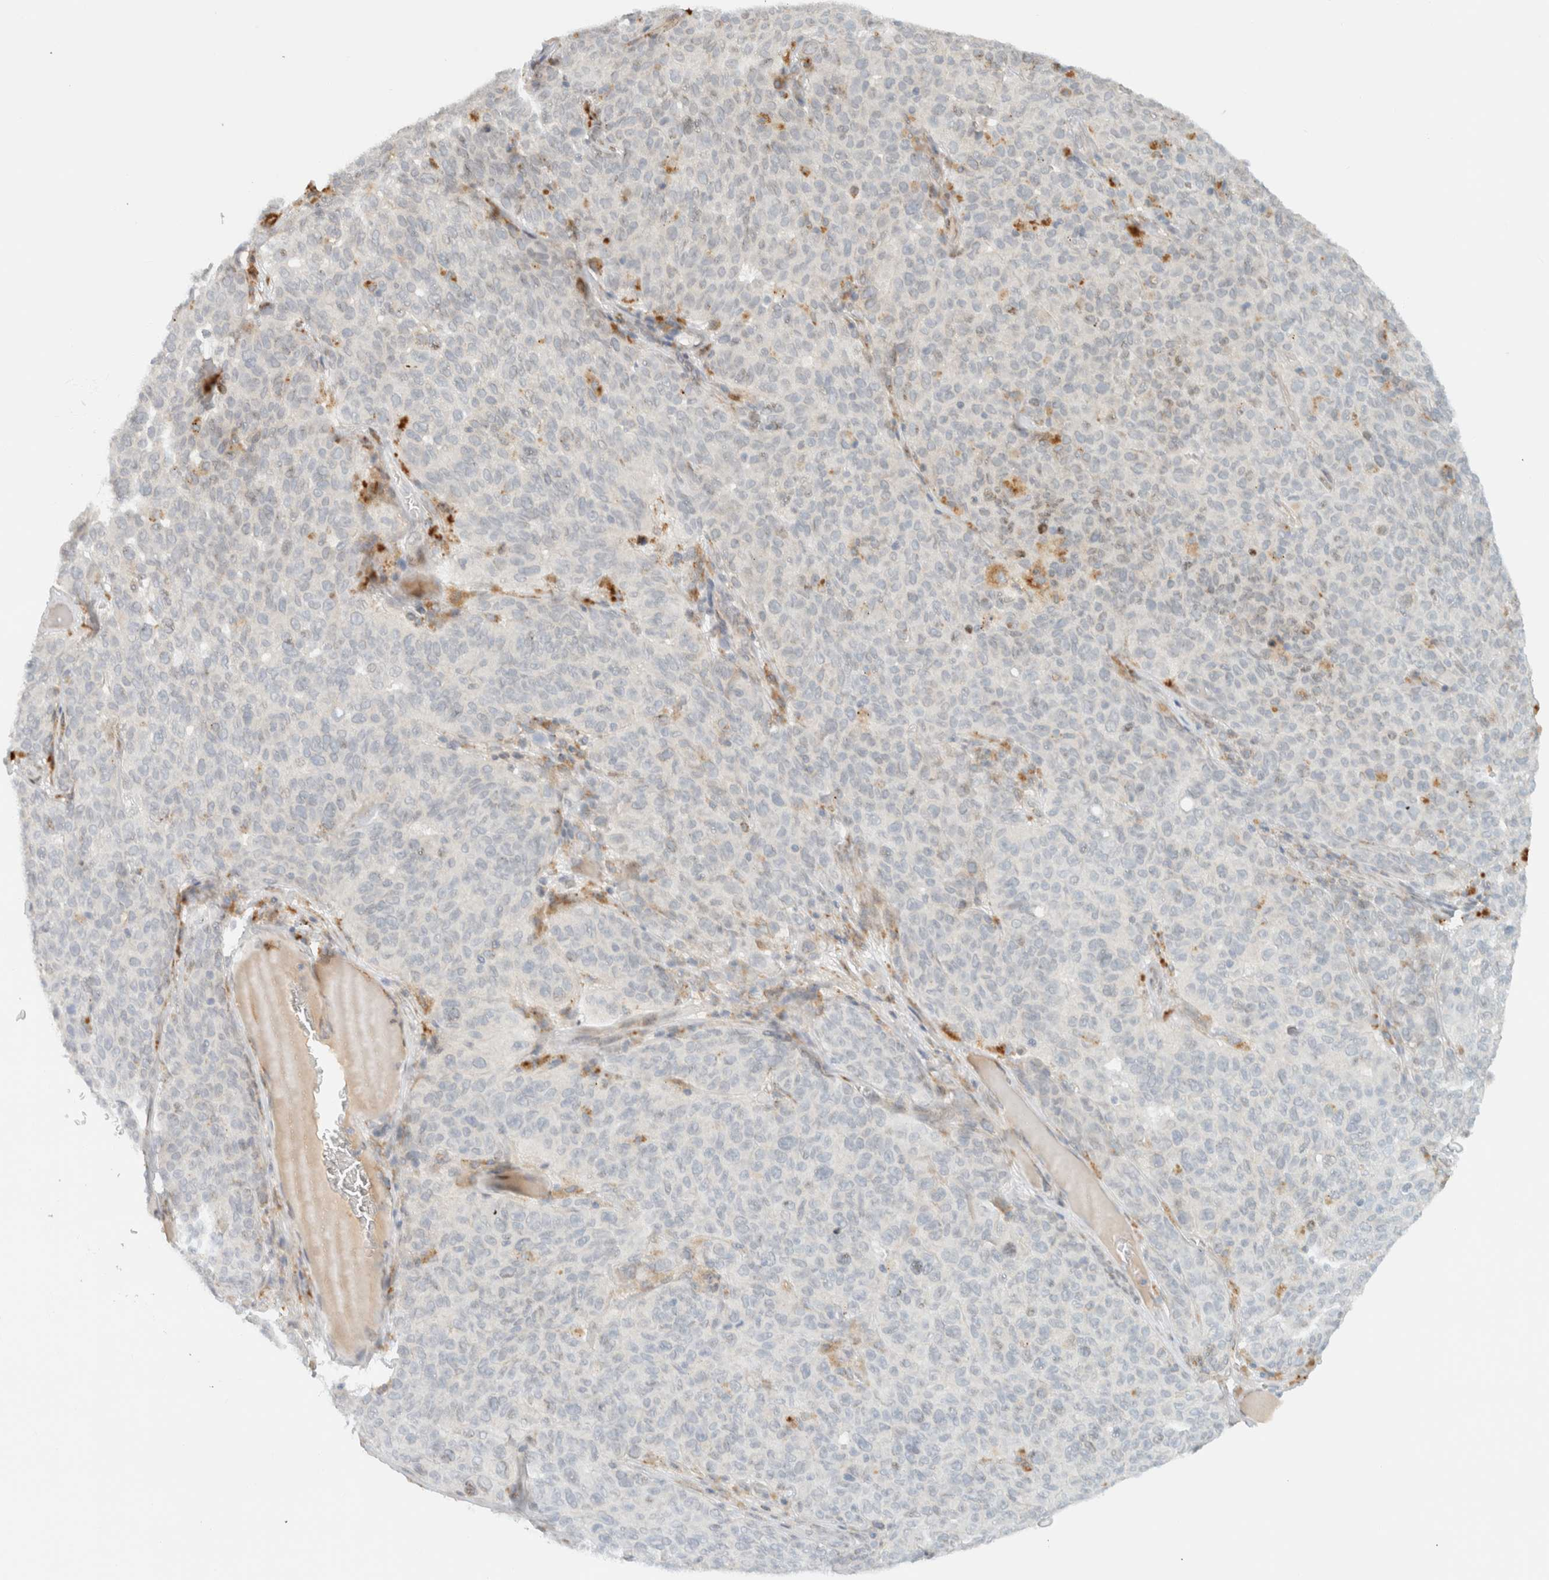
{"staining": {"intensity": "weak", "quantity": "<25%", "location": "nuclear"}, "tissue": "melanoma", "cell_type": "Tumor cells", "image_type": "cancer", "snomed": [{"axis": "morphology", "description": "Malignant melanoma, NOS"}, {"axis": "topography", "description": "Skin"}], "caption": "A high-resolution photomicrograph shows immunohistochemistry (IHC) staining of melanoma, which shows no significant positivity in tumor cells.", "gene": "ITPRID1", "patient": {"sex": "female", "age": 82}}